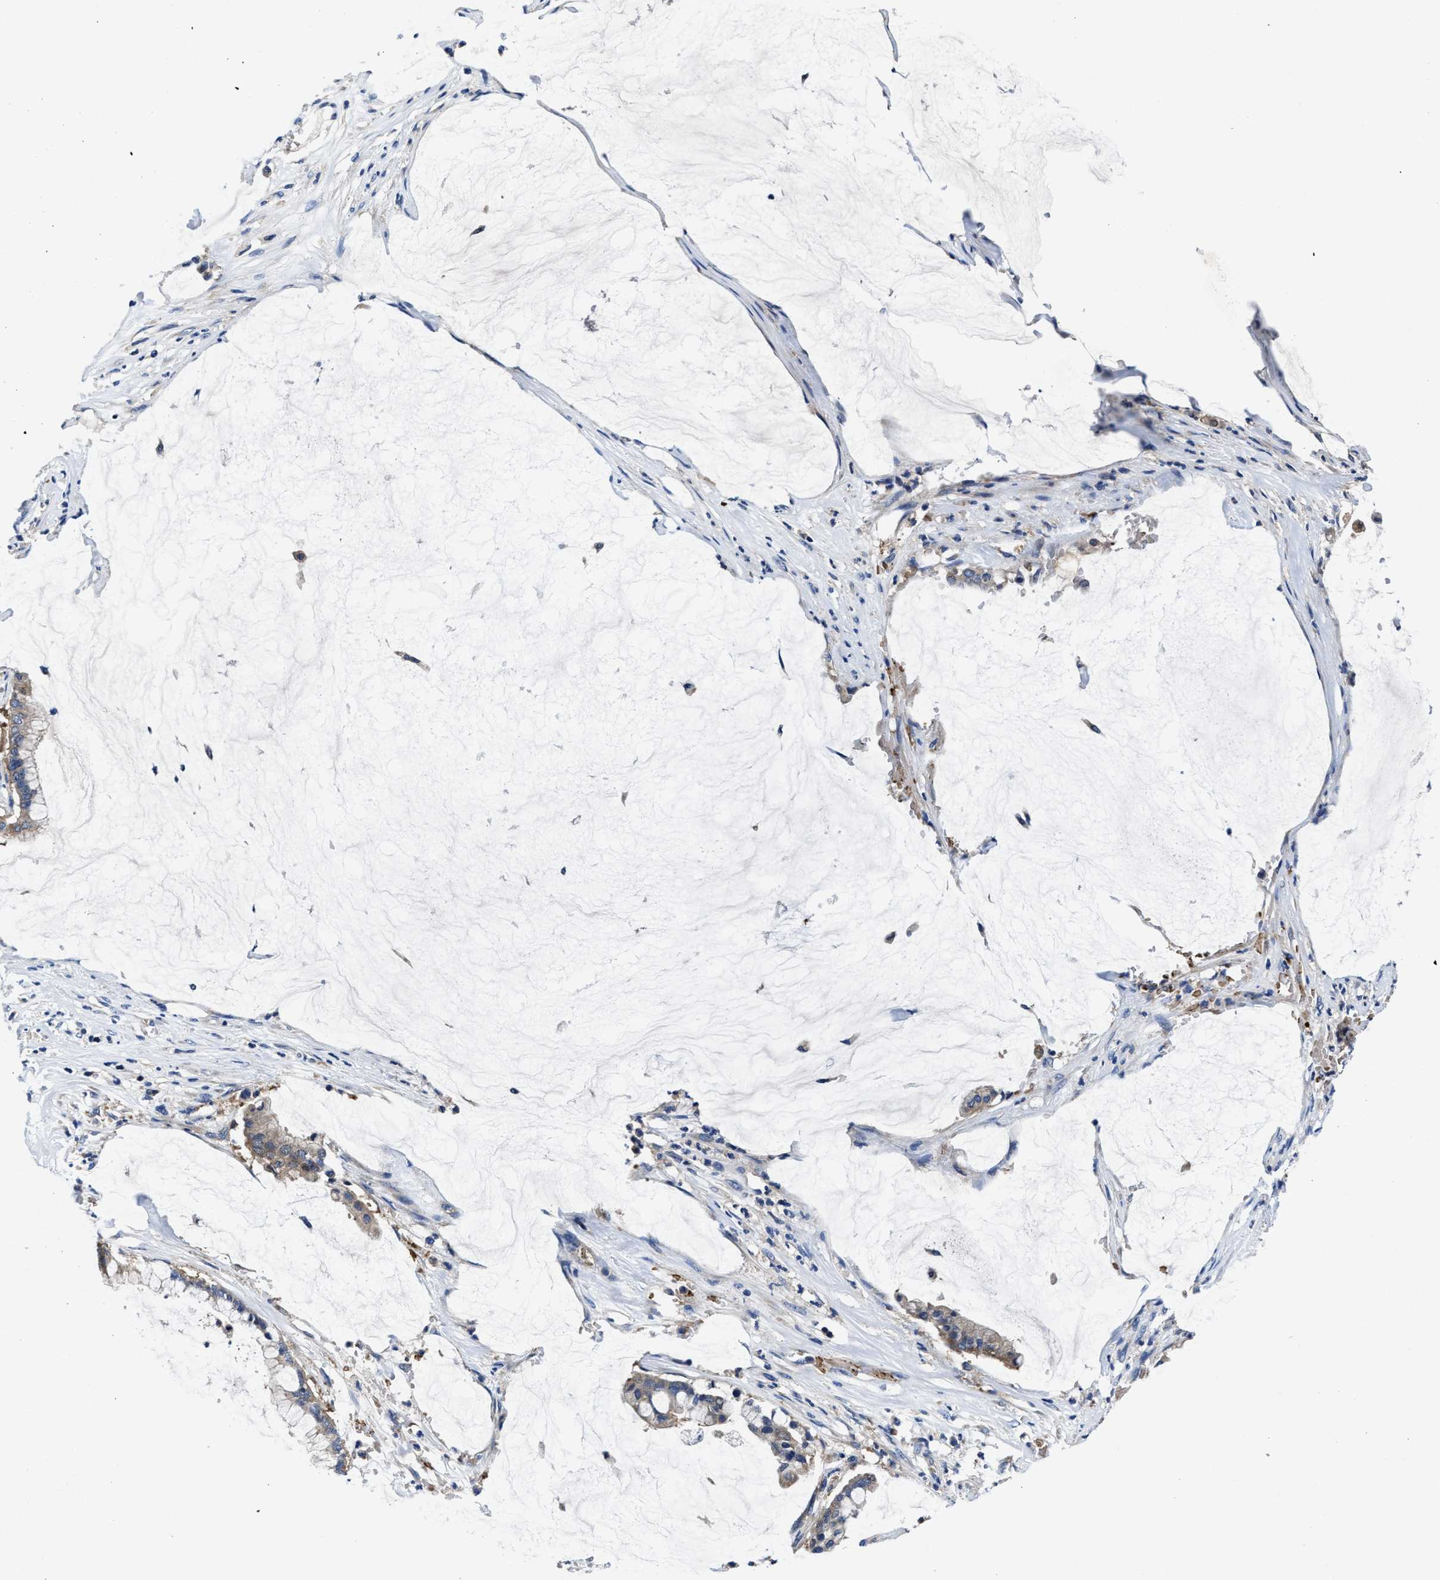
{"staining": {"intensity": "negative", "quantity": "none", "location": "none"}, "tissue": "pancreatic cancer", "cell_type": "Tumor cells", "image_type": "cancer", "snomed": [{"axis": "morphology", "description": "Adenocarcinoma, NOS"}, {"axis": "topography", "description": "Pancreas"}], "caption": "Human pancreatic cancer (adenocarcinoma) stained for a protein using IHC demonstrates no positivity in tumor cells.", "gene": "PHLPP1", "patient": {"sex": "male", "age": 41}}